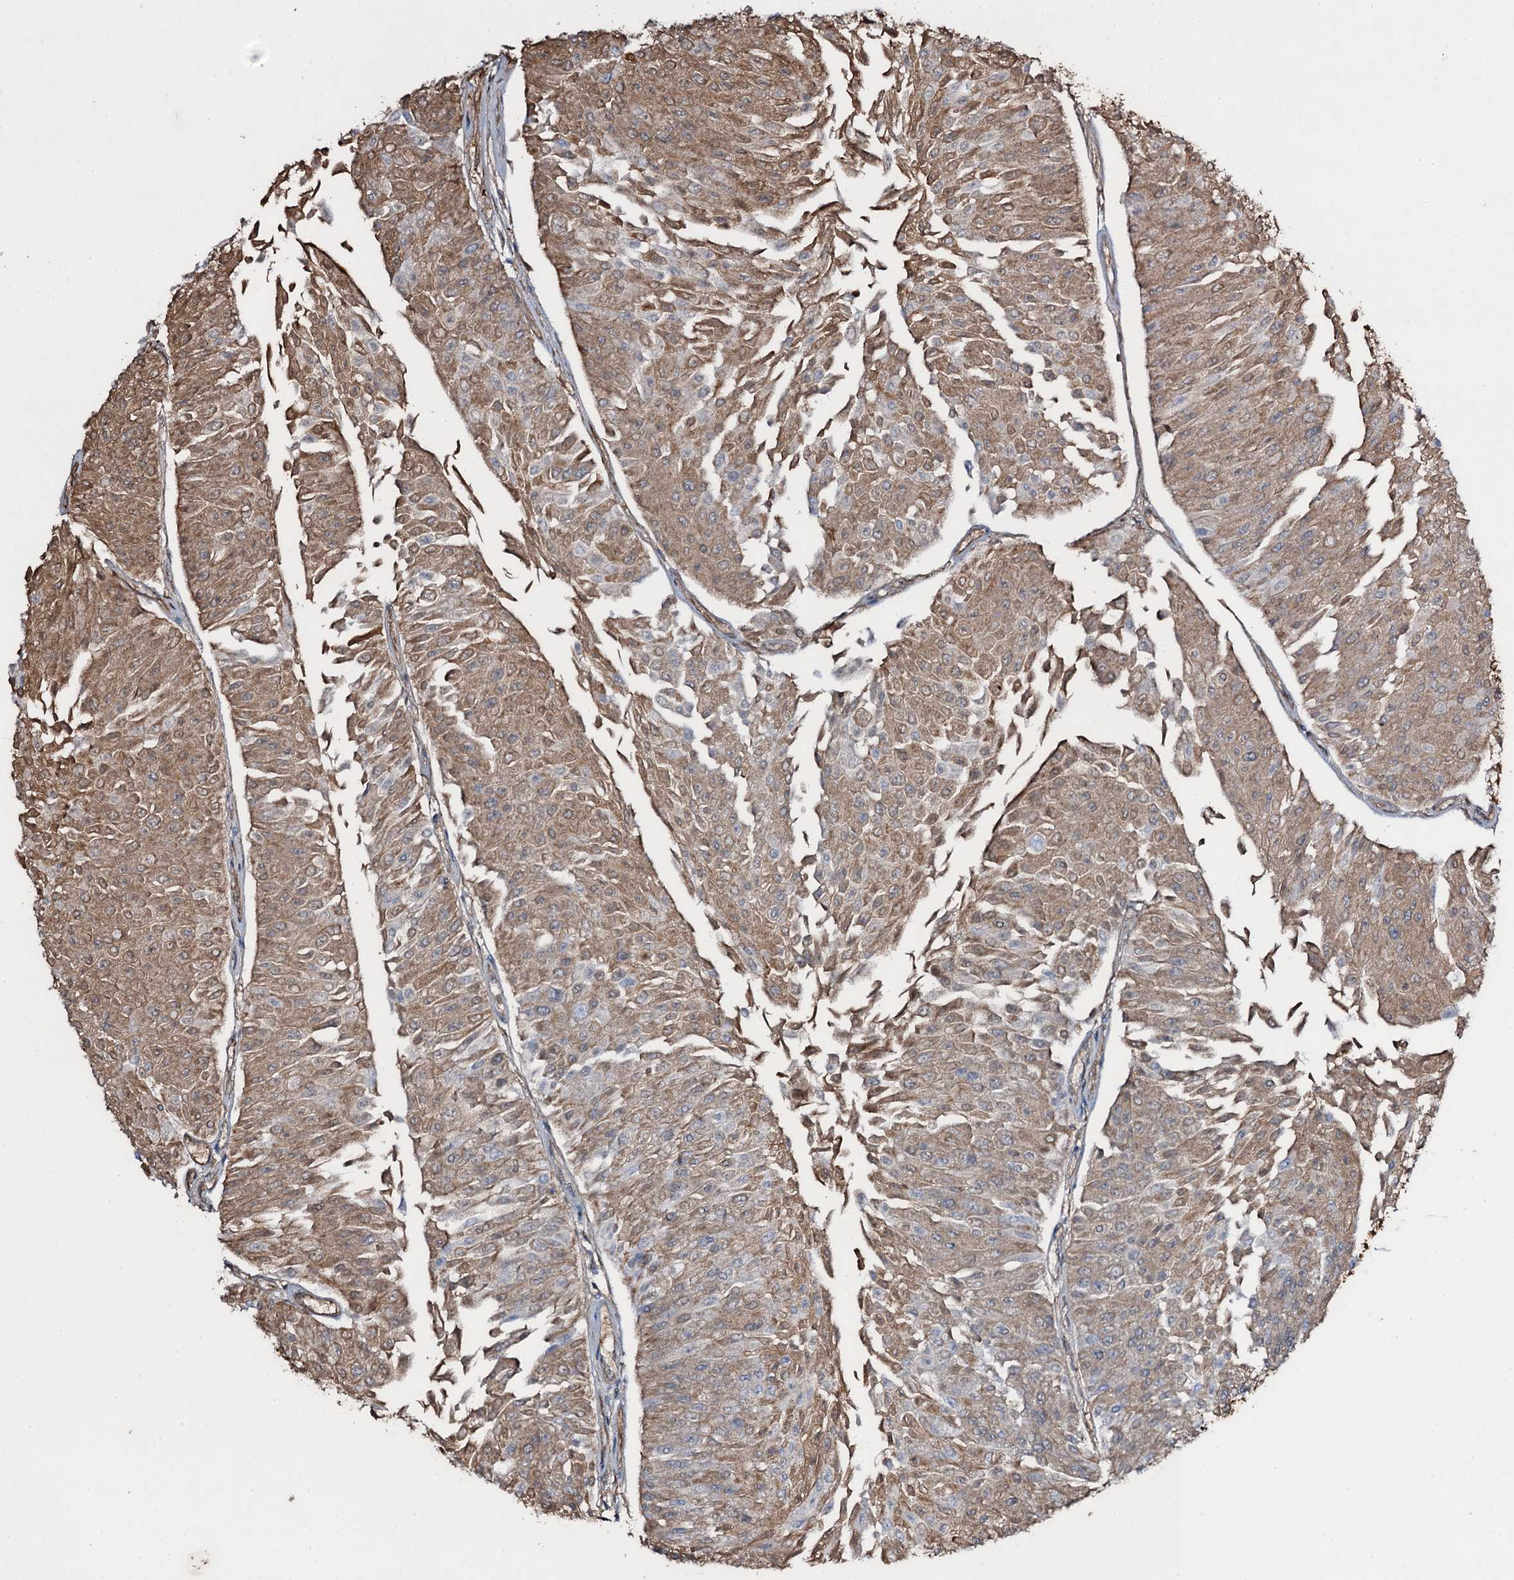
{"staining": {"intensity": "moderate", "quantity": ">75%", "location": "cytoplasmic/membranous,nuclear"}, "tissue": "urothelial cancer", "cell_type": "Tumor cells", "image_type": "cancer", "snomed": [{"axis": "morphology", "description": "Urothelial carcinoma, Low grade"}, {"axis": "topography", "description": "Urinary bladder"}], "caption": "Urothelial cancer was stained to show a protein in brown. There is medium levels of moderate cytoplasmic/membranous and nuclear expression in about >75% of tumor cells. (IHC, brightfield microscopy, high magnification).", "gene": "EDN1", "patient": {"sex": "male", "age": 67}}